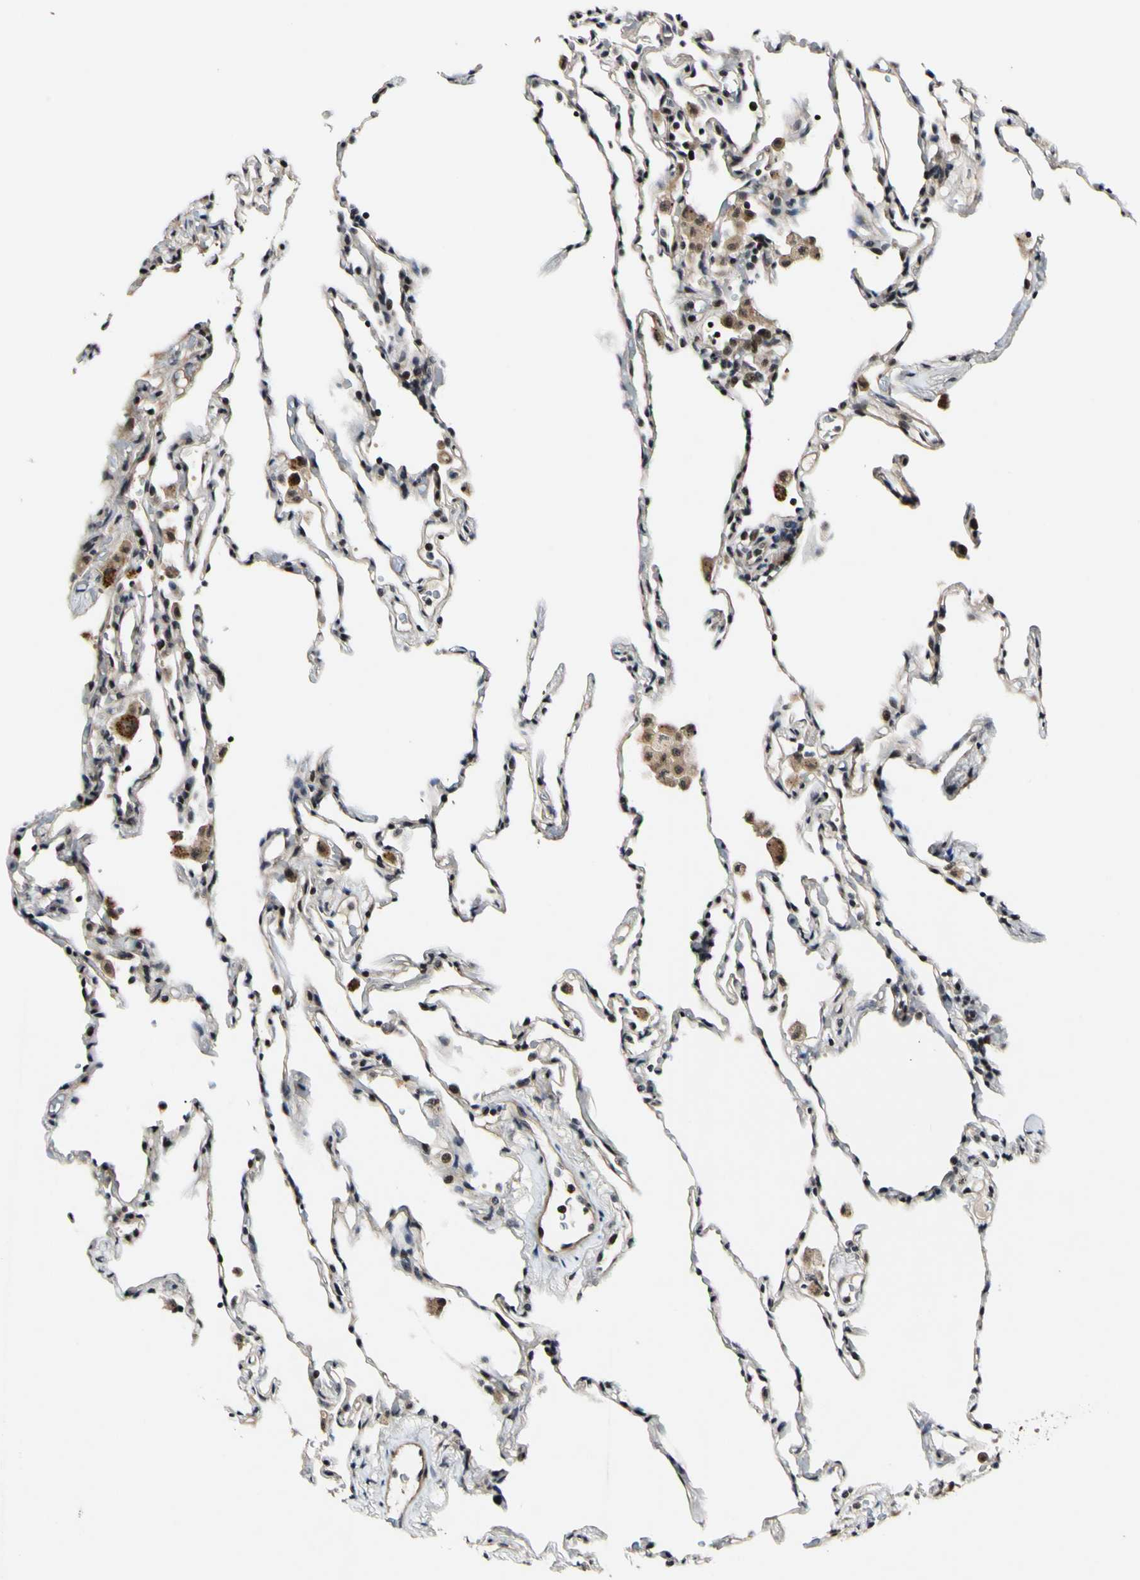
{"staining": {"intensity": "weak", "quantity": "<25%", "location": "cytoplasmic/membranous,nuclear"}, "tissue": "lung", "cell_type": "Alveolar cells", "image_type": "normal", "snomed": [{"axis": "morphology", "description": "Normal tissue, NOS"}, {"axis": "topography", "description": "Lung"}], "caption": "Protein analysis of unremarkable lung demonstrates no significant staining in alveolar cells.", "gene": "POLR2F", "patient": {"sex": "male", "age": 59}}